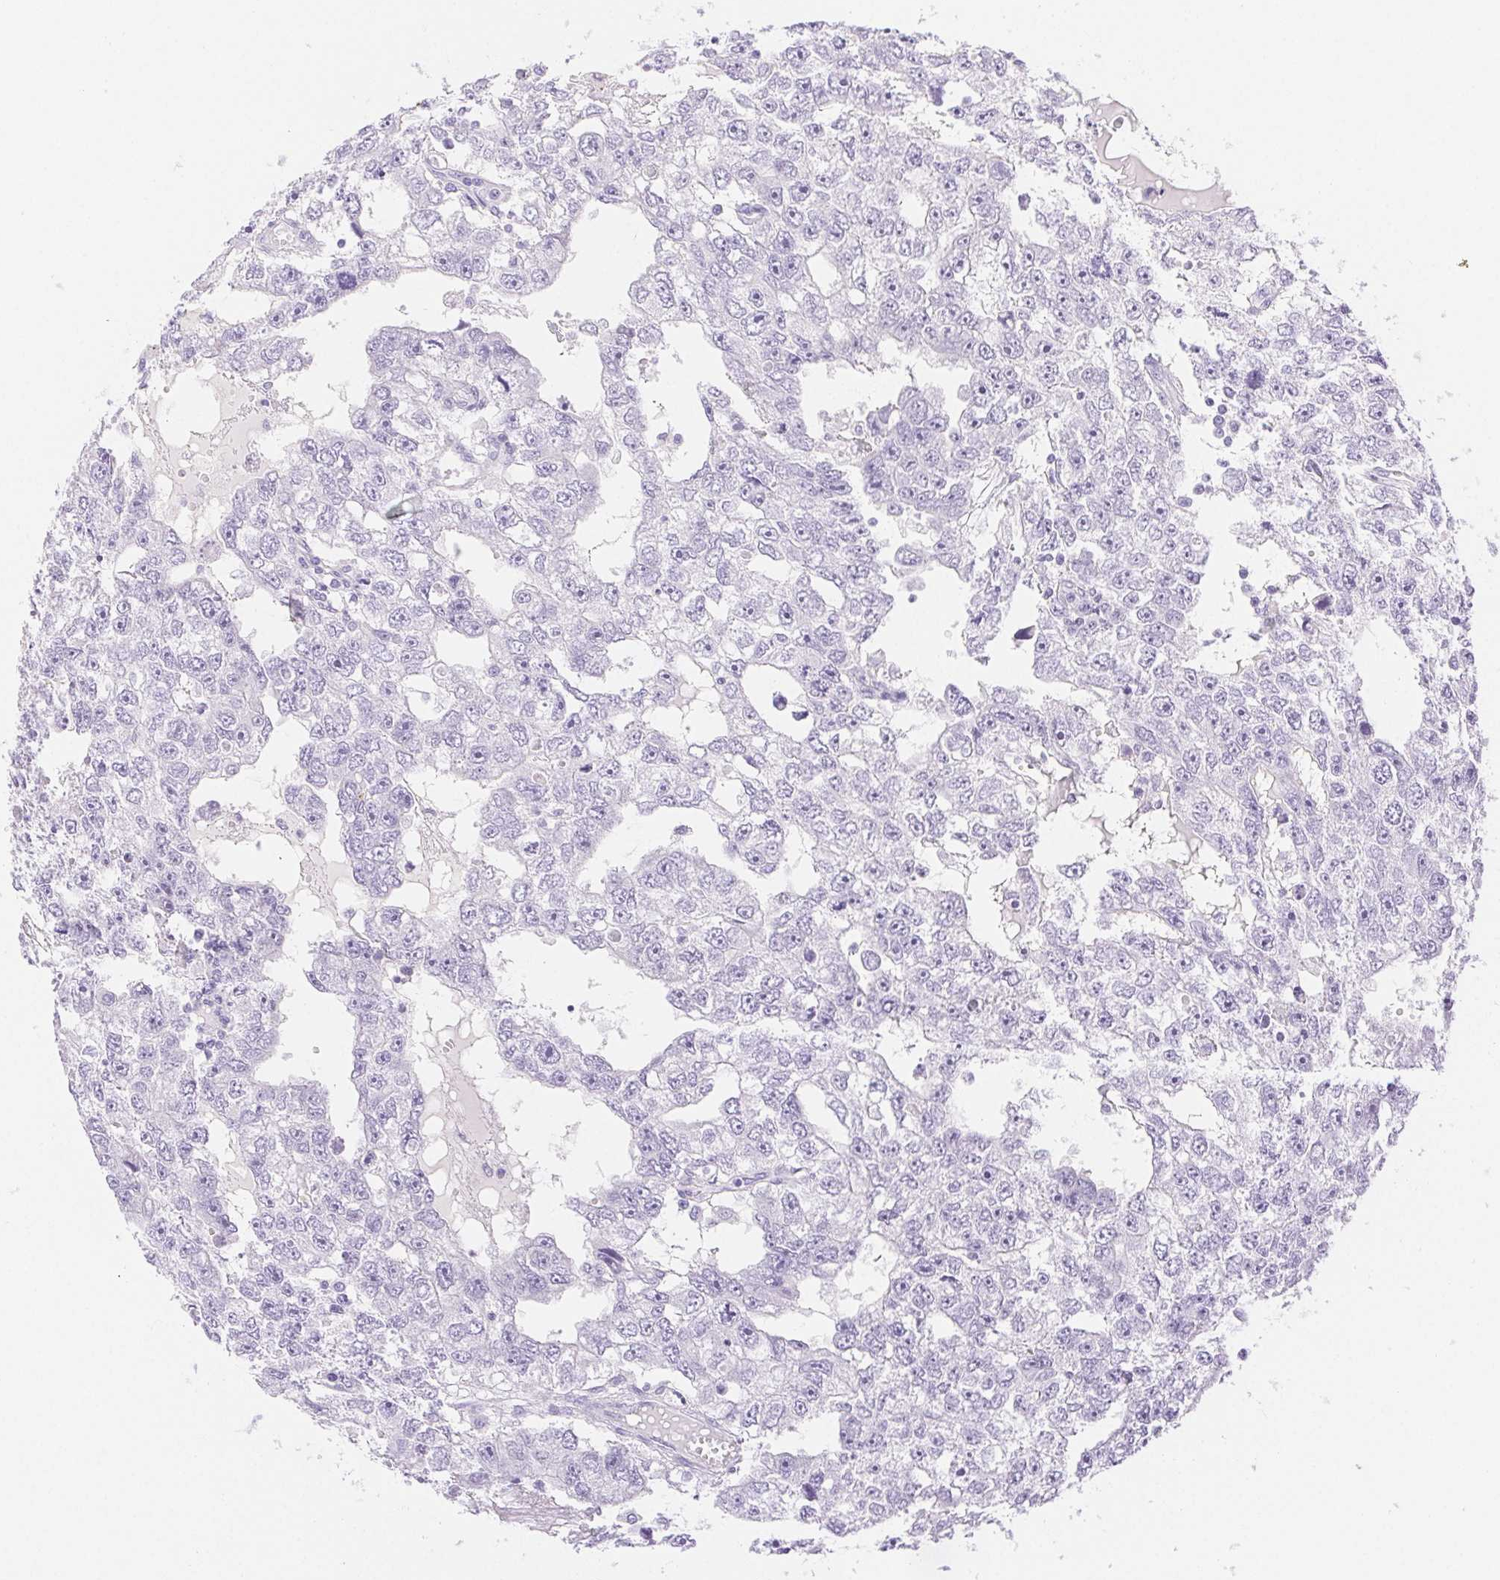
{"staining": {"intensity": "negative", "quantity": "none", "location": "none"}, "tissue": "testis cancer", "cell_type": "Tumor cells", "image_type": "cancer", "snomed": [{"axis": "morphology", "description": "Carcinoma, Embryonal, NOS"}, {"axis": "topography", "description": "Testis"}], "caption": "DAB immunohistochemical staining of human testis cancer demonstrates no significant positivity in tumor cells. The staining is performed using DAB (3,3'-diaminobenzidine) brown chromogen with nuclei counter-stained in using hematoxylin.", "gene": "SPACA4", "patient": {"sex": "male", "age": 20}}